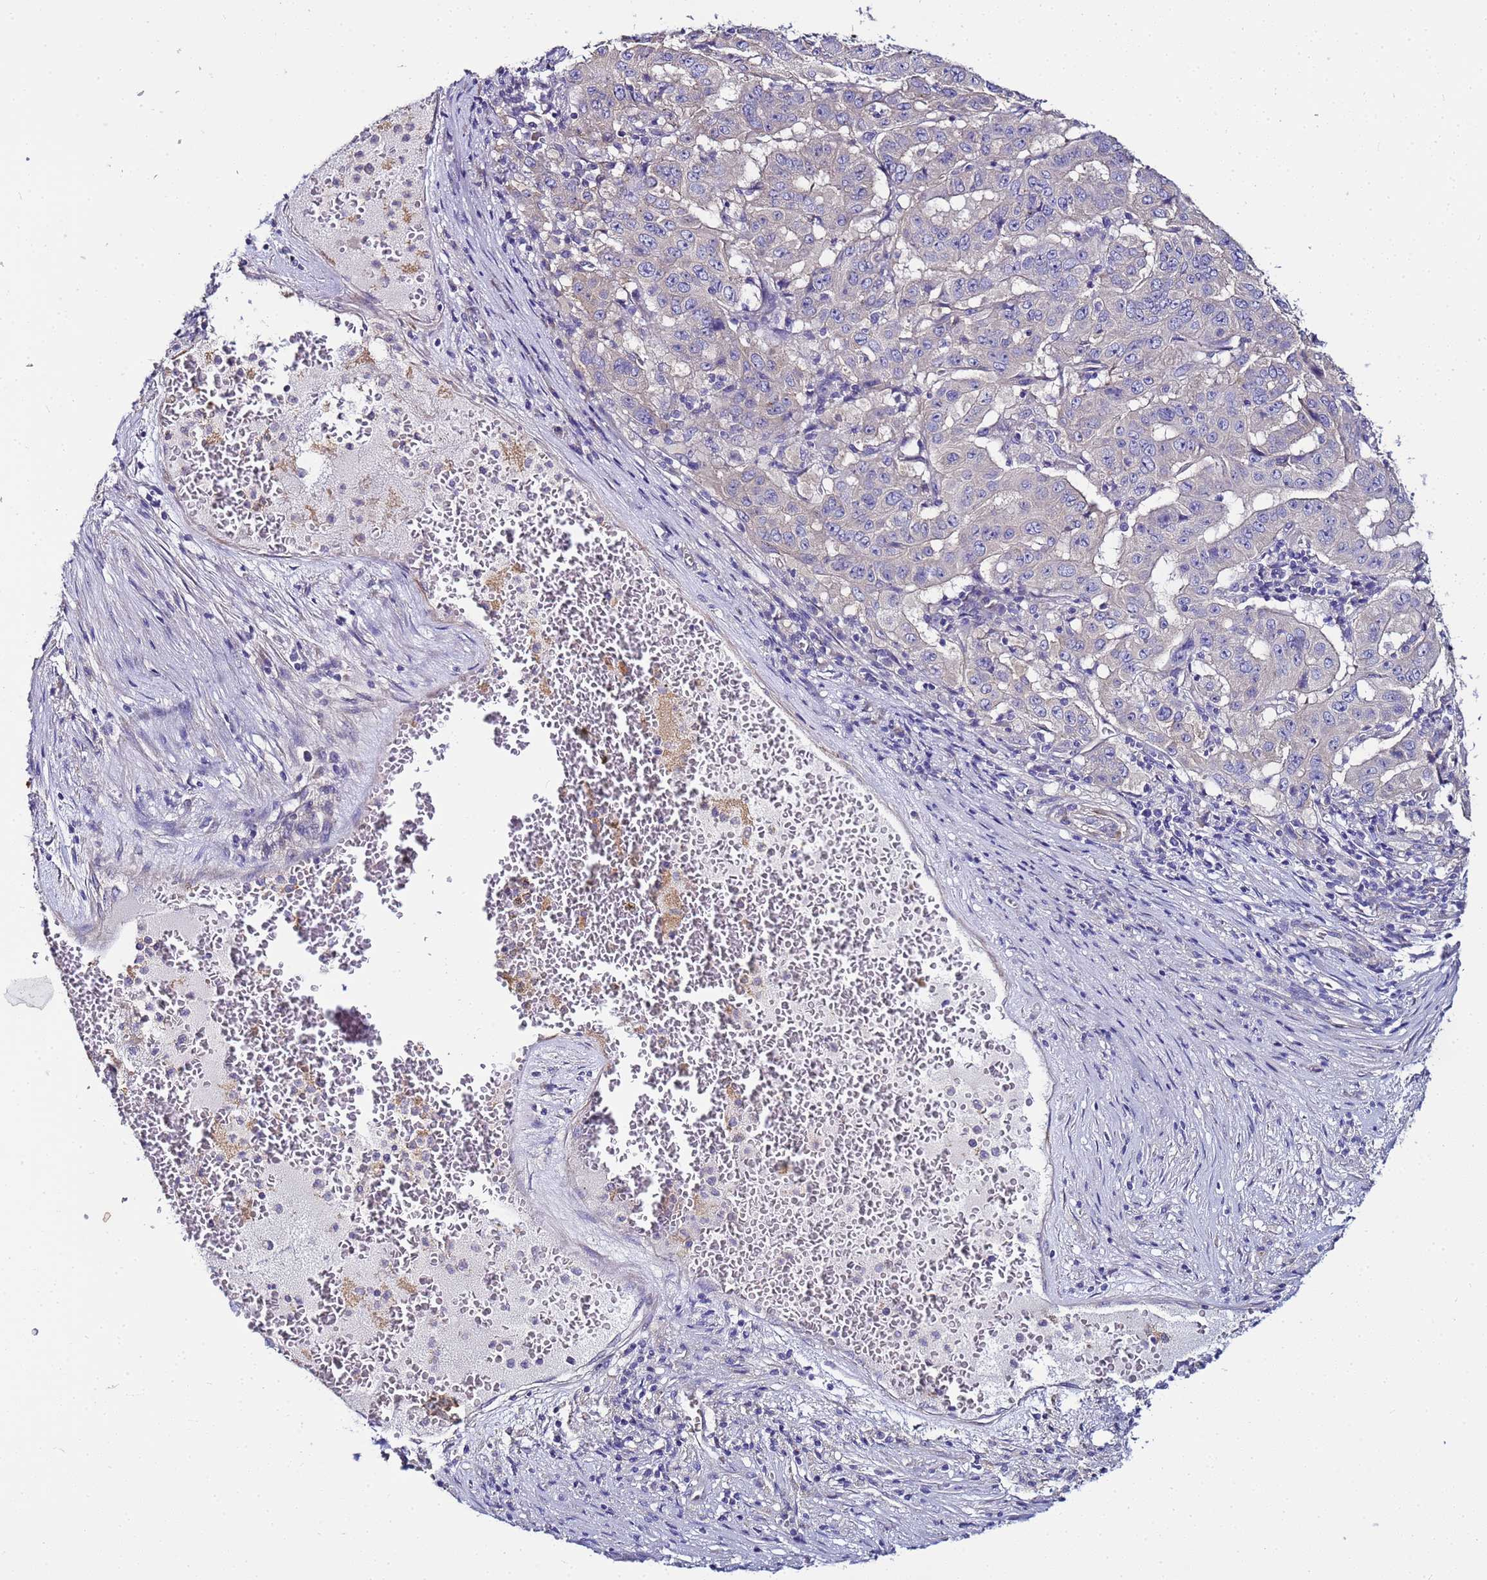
{"staining": {"intensity": "negative", "quantity": "none", "location": "none"}, "tissue": "pancreatic cancer", "cell_type": "Tumor cells", "image_type": "cancer", "snomed": [{"axis": "morphology", "description": "Adenocarcinoma, NOS"}, {"axis": "topography", "description": "Pancreas"}], "caption": "This is a histopathology image of immunohistochemistry staining of pancreatic adenocarcinoma, which shows no positivity in tumor cells.", "gene": "FAM166B", "patient": {"sex": "male", "age": 63}}